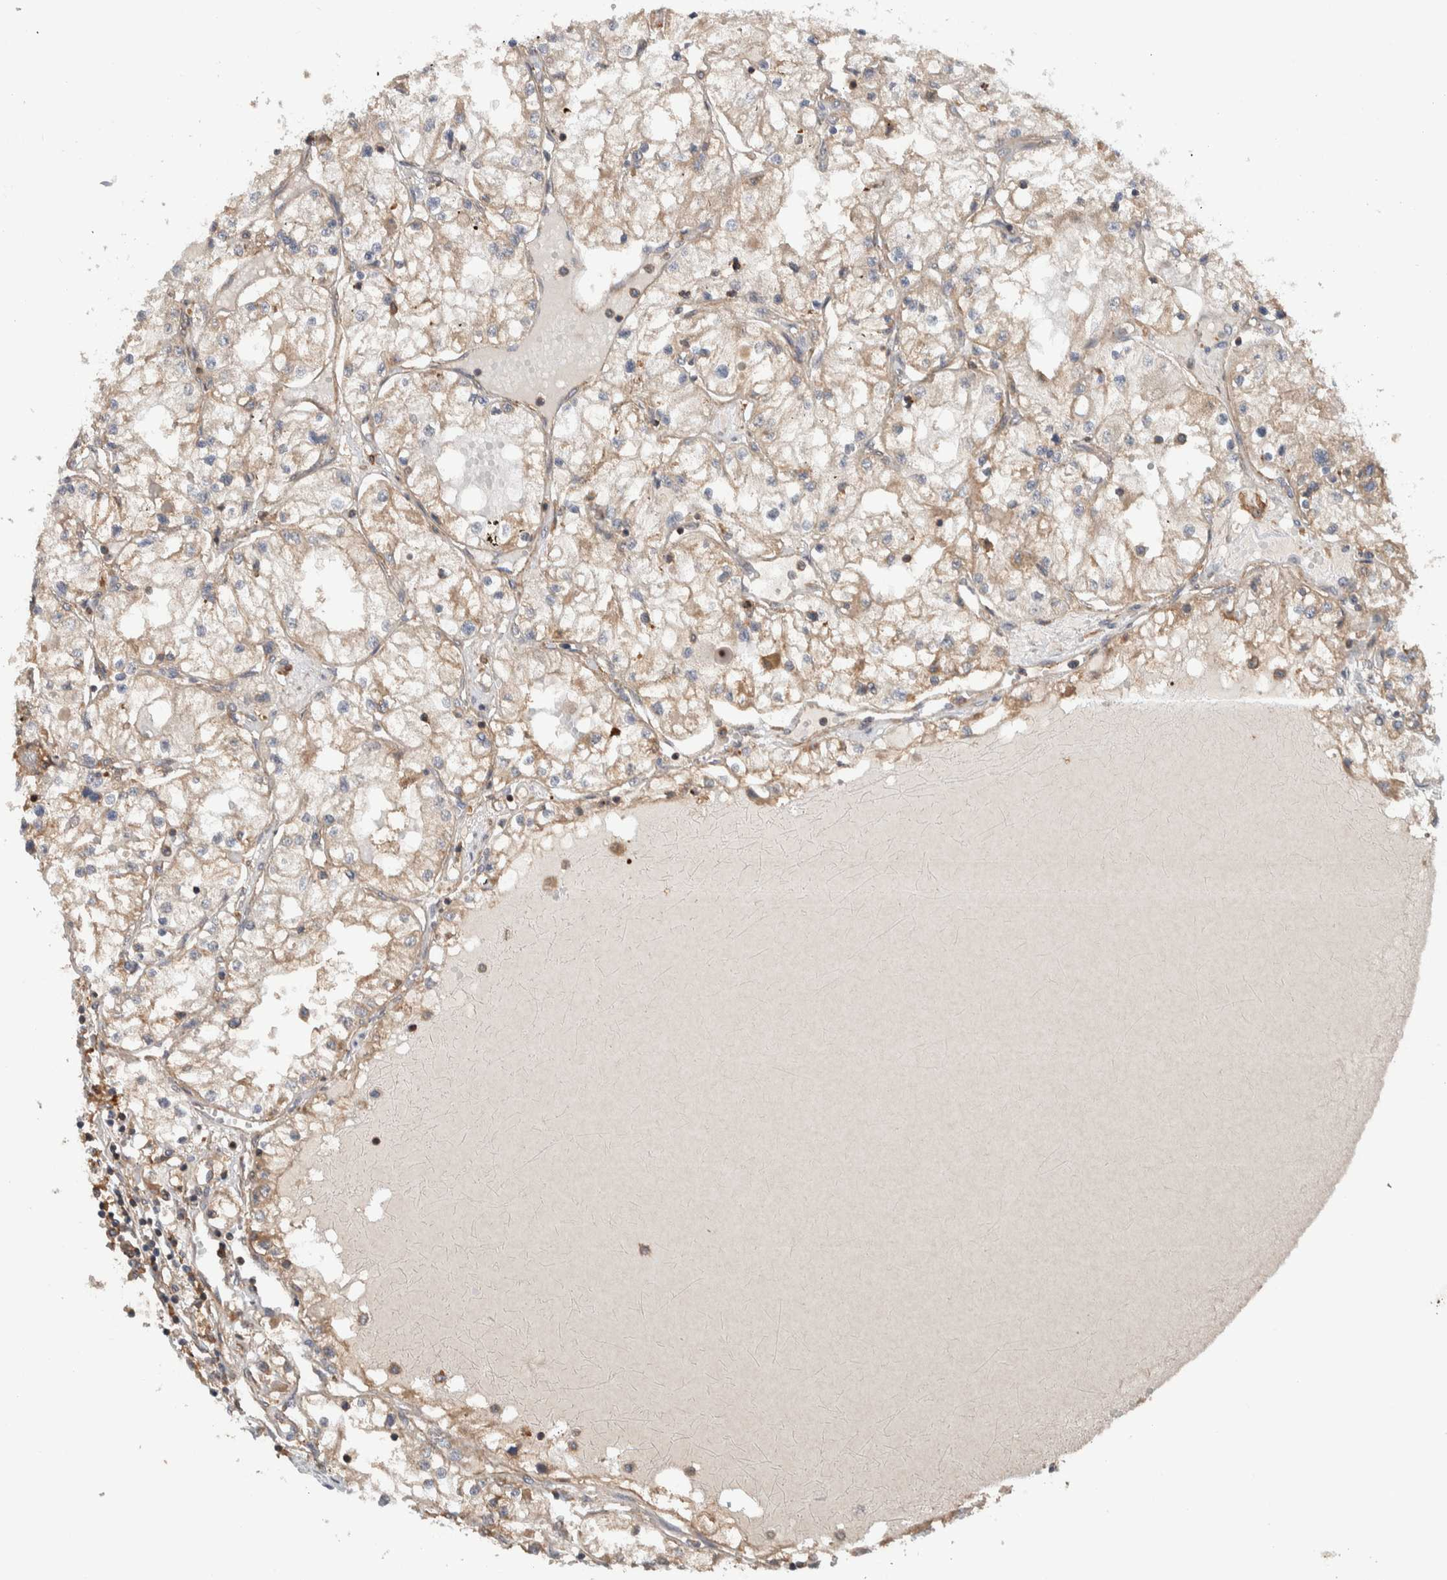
{"staining": {"intensity": "weak", "quantity": "25%-75%", "location": "cytoplasmic/membranous"}, "tissue": "renal cancer", "cell_type": "Tumor cells", "image_type": "cancer", "snomed": [{"axis": "morphology", "description": "Adenocarcinoma, NOS"}, {"axis": "topography", "description": "Kidney"}], "caption": "A micrograph of human renal adenocarcinoma stained for a protein exhibits weak cytoplasmic/membranous brown staining in tumor cells.", "gene": "MPRIP", "patient": {"sex": "male", "age": 68}}